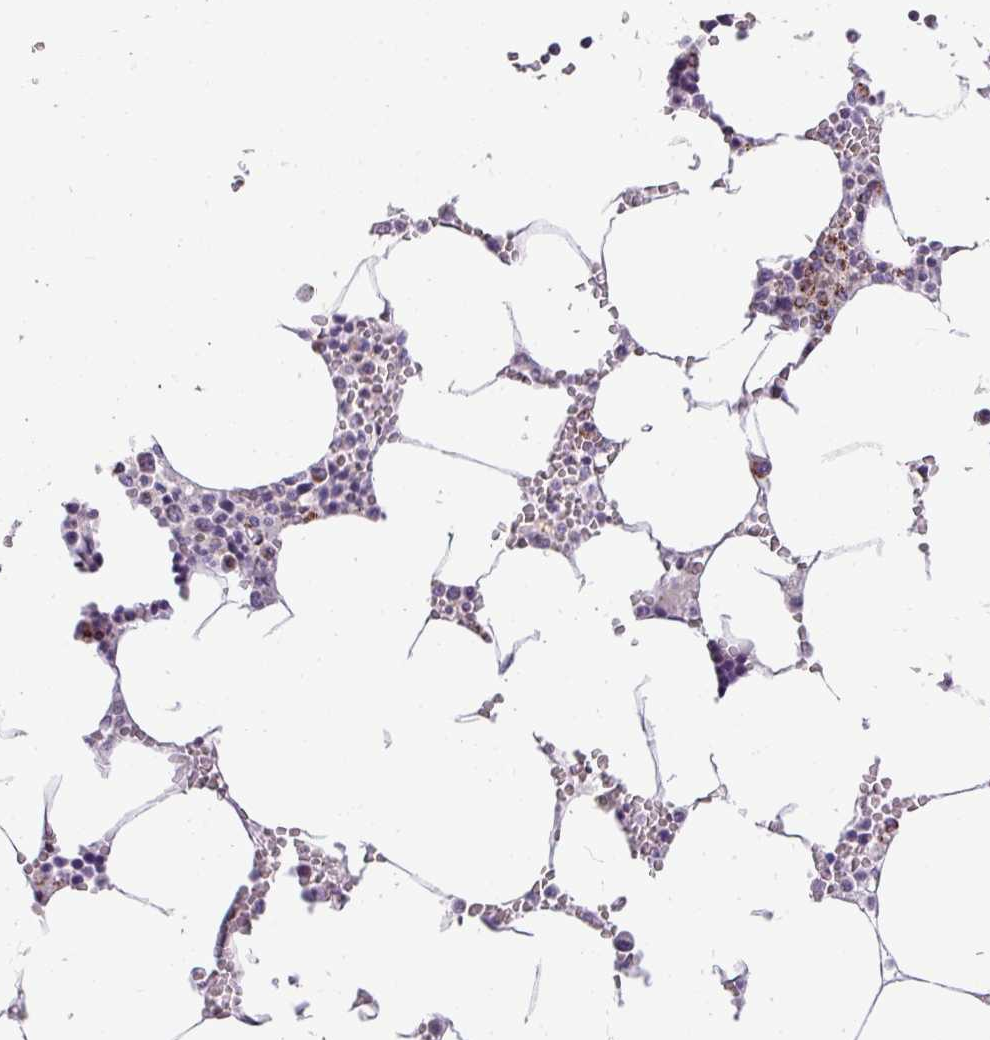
{"staining": {"intensity": "negative", "quantity": "none", "location": "none"}, "tissue": "bone marrow", "cell_type": "Hematopoietic cells", "image_type": "normal", "snomed": [{"axis": "morphology", "description": "Normal tissue, NOS"}, {"axis": "topography", "description": "Bone marrow"}], "caption": "Photomicrograph shows no significant protein expression in hematopoietic cells of unremarkable bone marrow. The staining was performed using DAB to visualize the protein expression in brown, while the nuclei were stained in blue with hematoxylin (Magnification: 20x).", "gene": "ZNF81", "patient": {"sex": "male", "age": 70}}